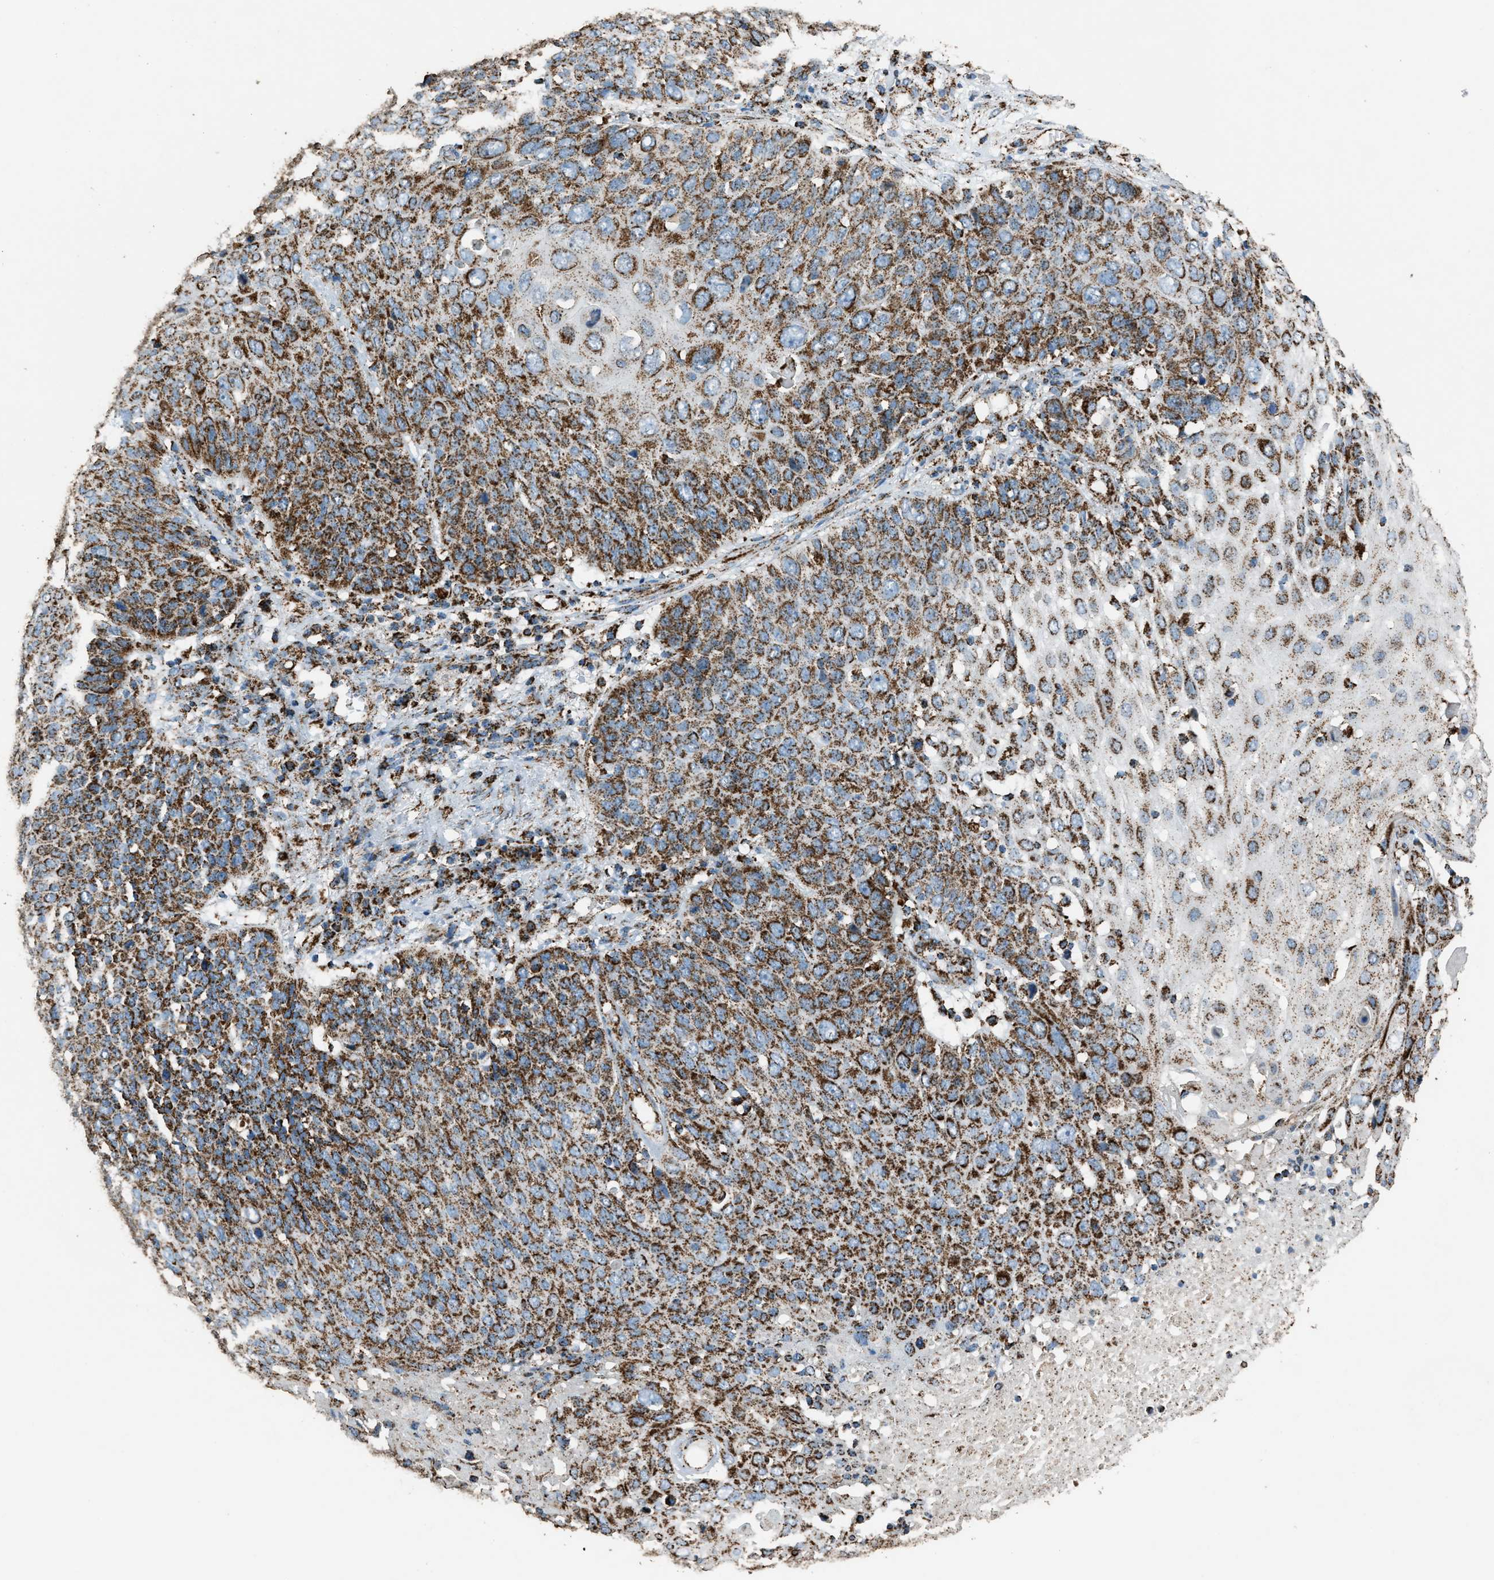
{"staining": {"intensity": "strong", "quantity": ">75%", "location": "cytoplasmic/membranous"}, "tissue": "cervical cancer", "cell_type": "Tumor cells", "image_type": "cancer", "snomed": [{"axis": "morphology", "description": "Squamous cell carcinoma, NOS"}, {"axis": "topography", "description": "Cervix"}], "caption": "Human cervical cancer (squamous cell carcinoma) stained with a brown dye reveals strong cytoplasmic/membranous positive positivity in approximately >75% of tumor cells.", "gene": "MDH2", "patient": {"sex": "female", "age": 74}}